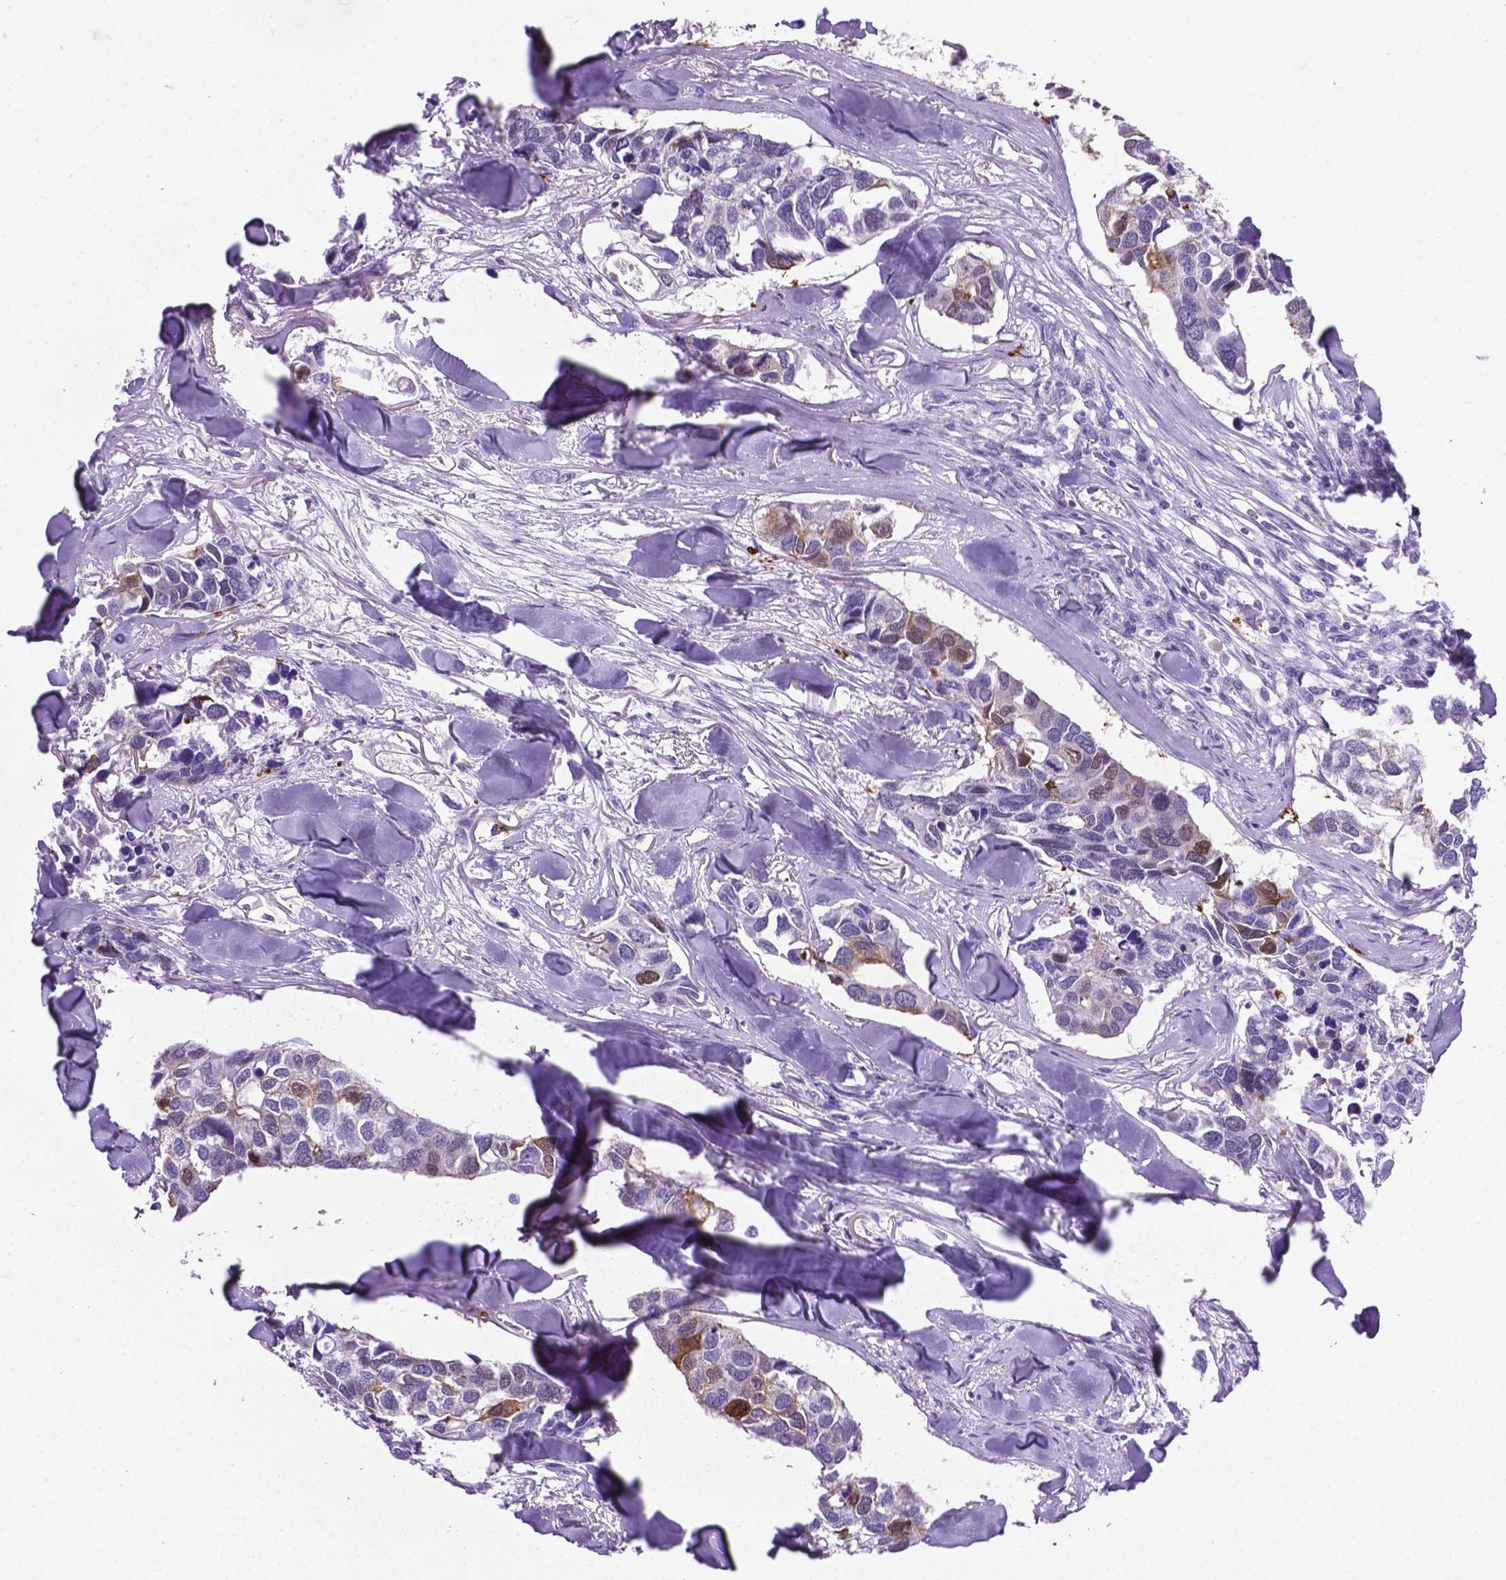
{"staining": {"intensity": "moderate", "quantity": "<25%", "location": "nuclear"}, "tissue": "breast cancer", "cell_type": "Tumor cells", "image_type": "cancer", "snomed": [{"axis": "morphology", "description": "Duct carcinoma"}, {"axis": "topography", "description": "Breast"}], "caption": "A micrograph of human breast invasive ductal carcinoma stained for a protein displays moderate nuclear brown staining in tumor cells. The staining was performed using DAB to visualize the protein expression in brown, while the nuclei were stained in blue with hematoxylin (Magnification: 20x).", "gene": "C17orf107", "patient": {"sex": "female", "age": 83}}